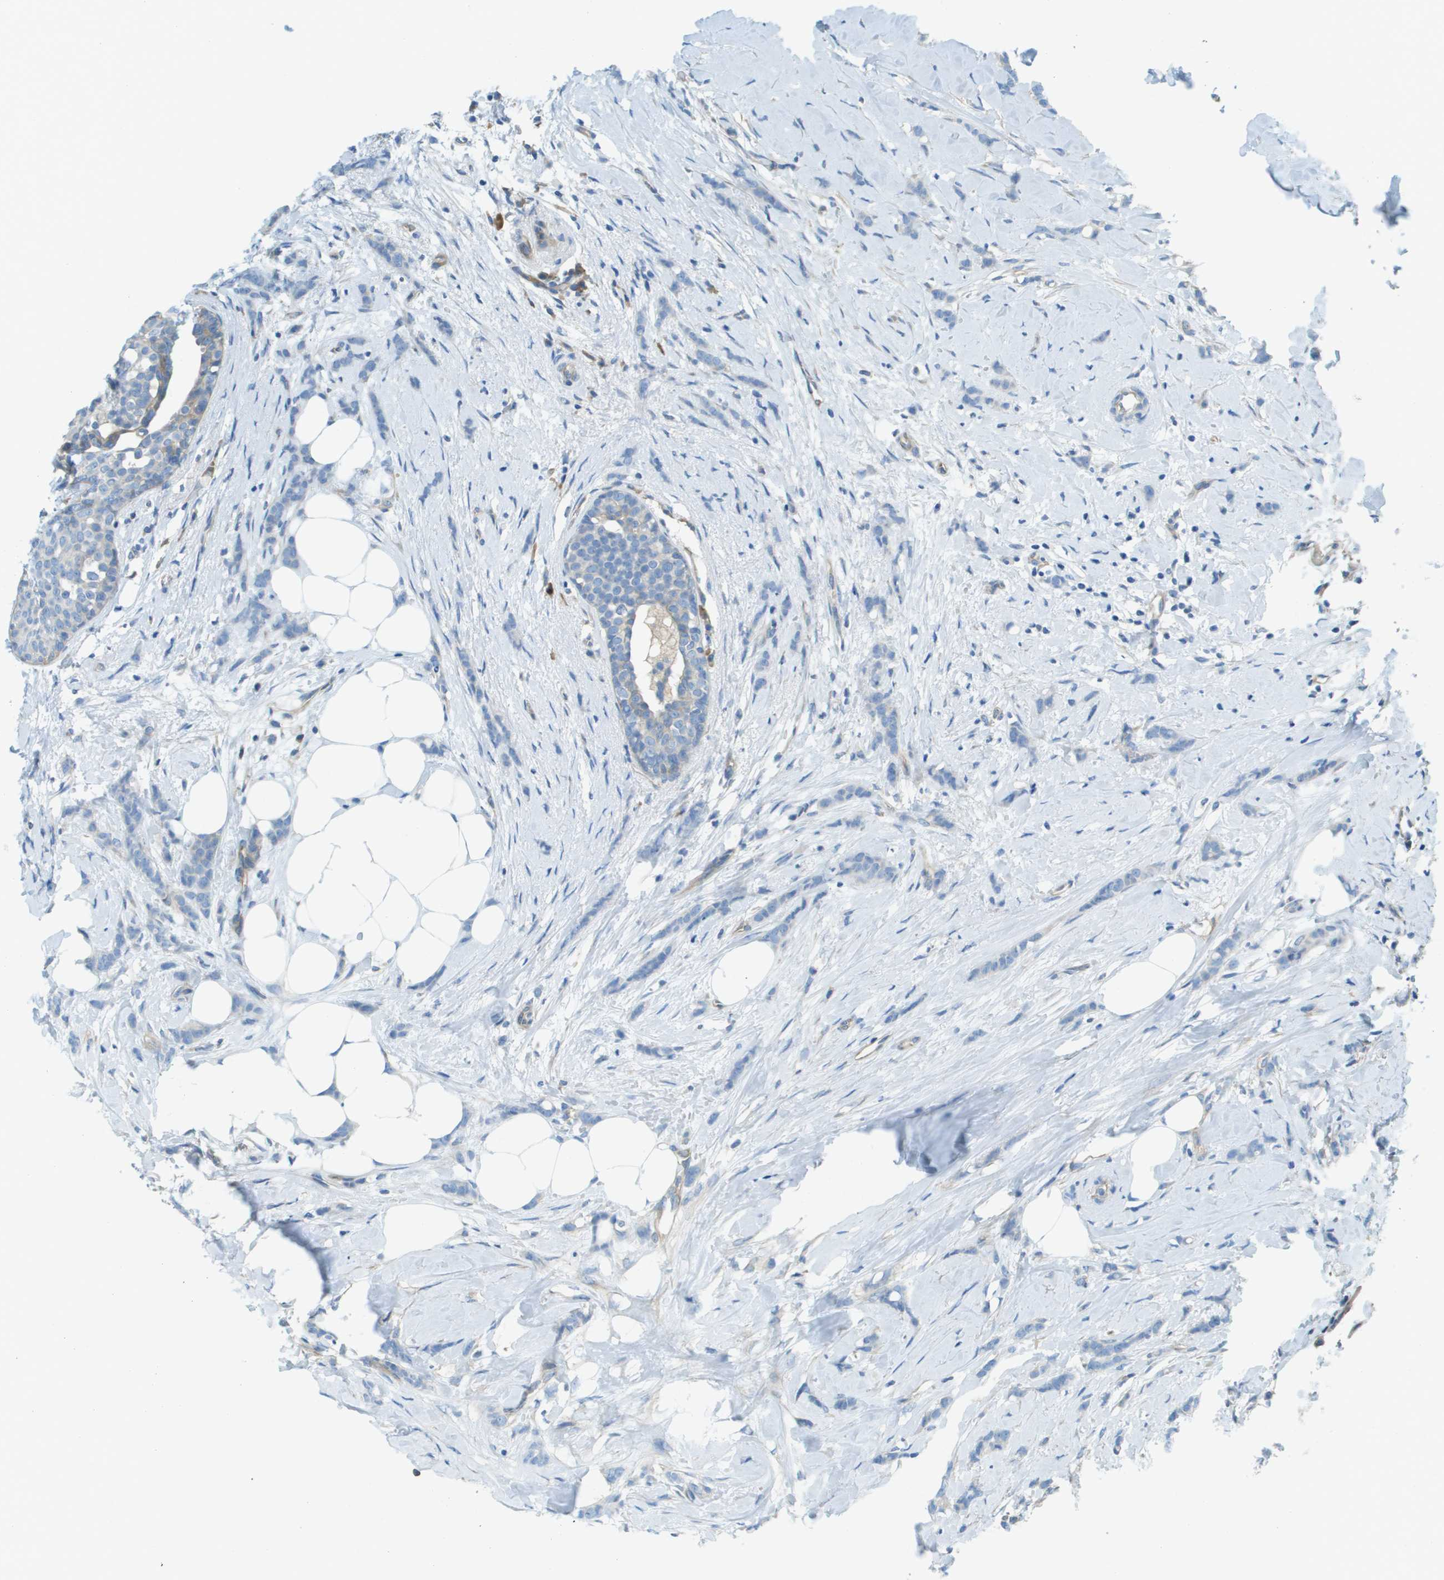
{"staining": {"intensity": "negative", "quantity": "none", "location": "none"}, "tissue": "breast cancer", "cell_type": "Tumor cells", "image_type": "cancer", "snomed": [{"axis": "morphology", "description": "Lobular carcinoma, in situ"}, {"axis": "morphology", "description": "Lobular carcinoma"}, {"axis": "topography", "description": "Breast"}], "caption": "Immunohistochemistry micrograph of breast cancer stained for a protein (brown), which shows no staining in tumor cells.", "gene": "DNAJB11", "patient": {"sex": "female", "age": 41}}